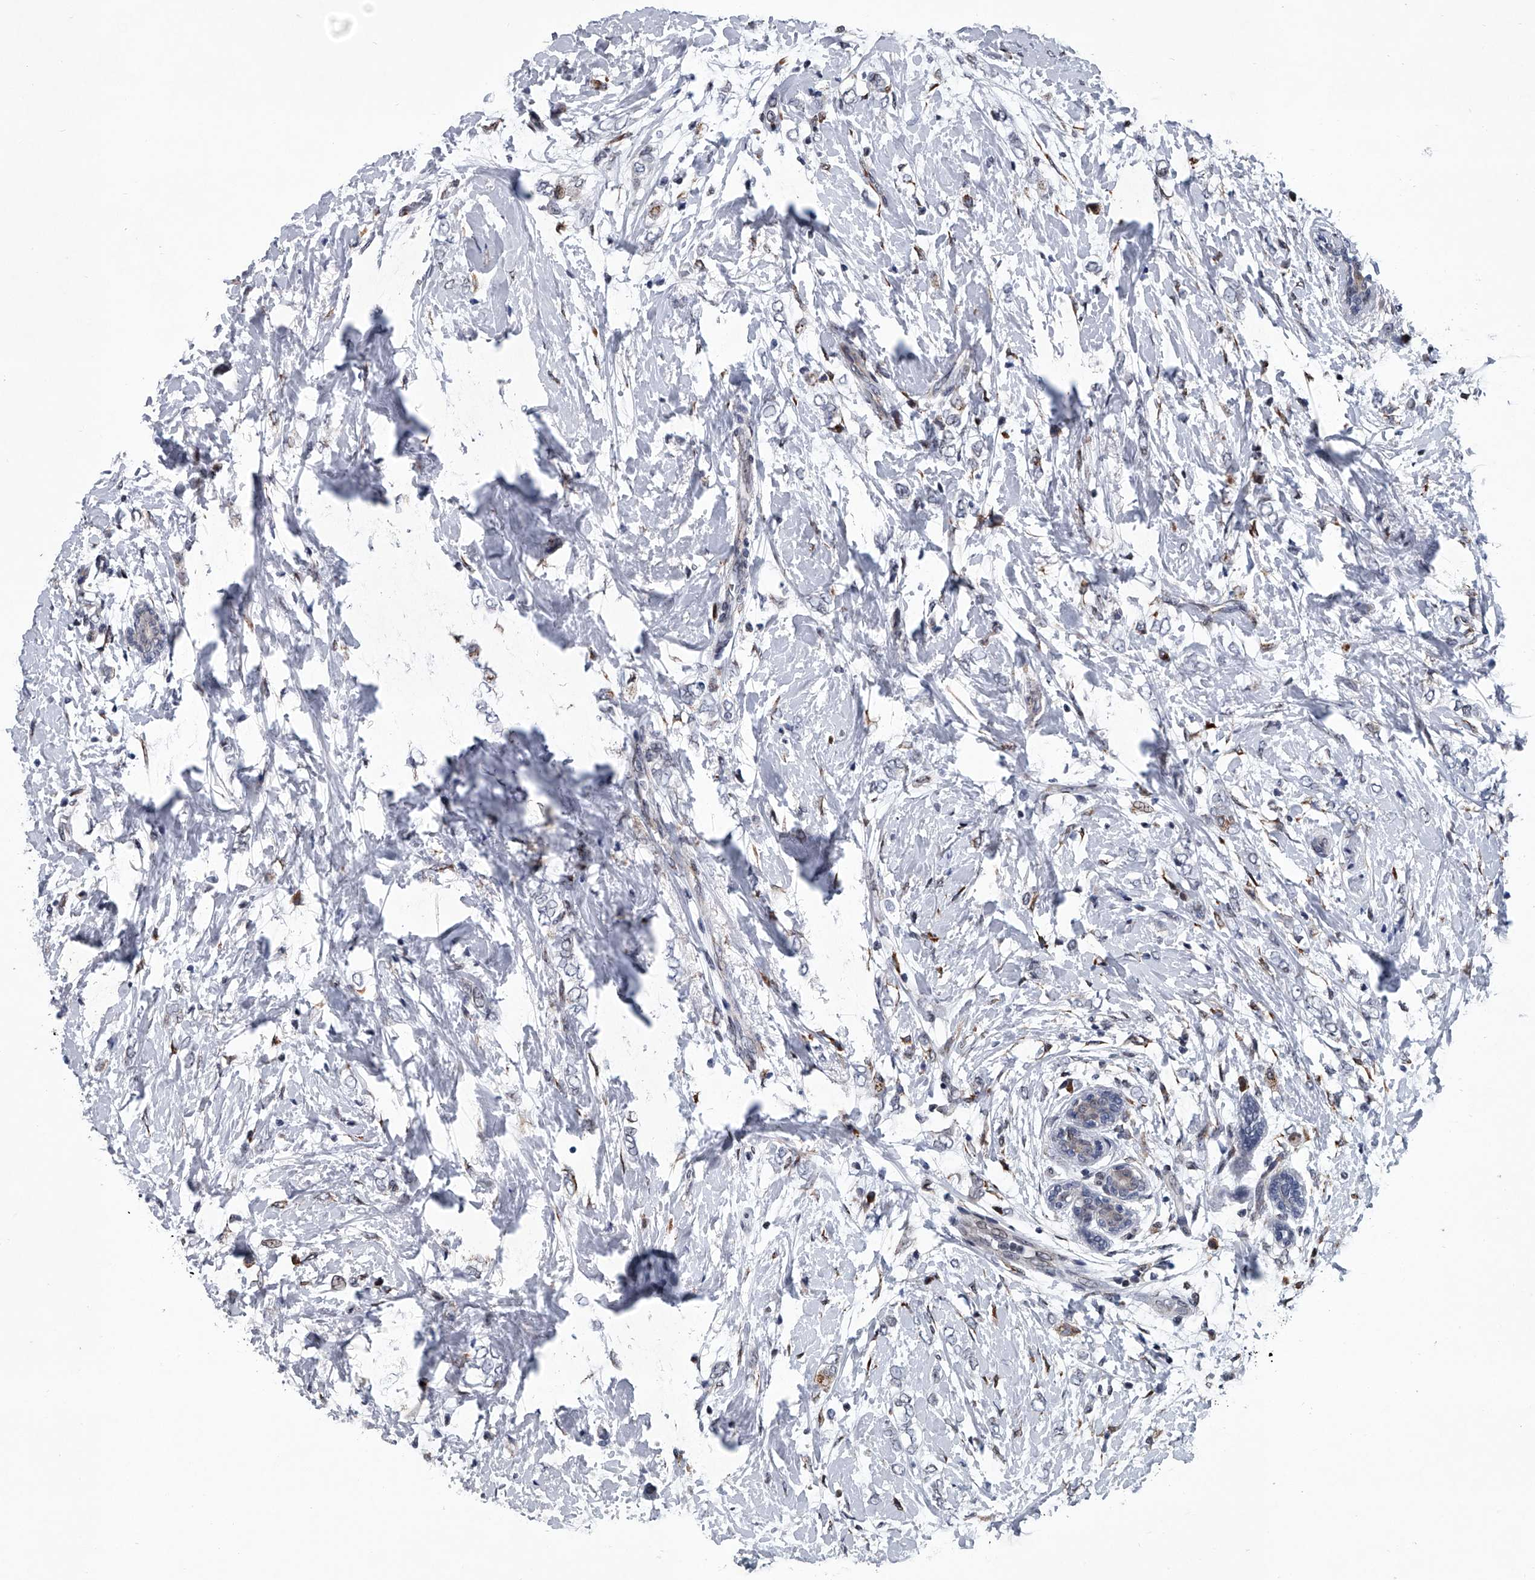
{"staining": {"intensity": "negative", "quantity": "none", "location": "none"}, "tissue": "breast cancer", "cell_type": "Tumor cells", "image_type": "cancer", "snomed": [{"axis": "morphology", "description": "Normal tissue, NOS"}, {"axis": "morphology", "description": "Lobular carcinoma"}, {"axis": "topography", "description": "Breast"}], "caption": "Histopathology image shows no significant protein expression in tumor cells of breast cancer (lobular carcinoma).", "gene": "PPP2R5D", "patient": {"sex": "female", "age": 47}}